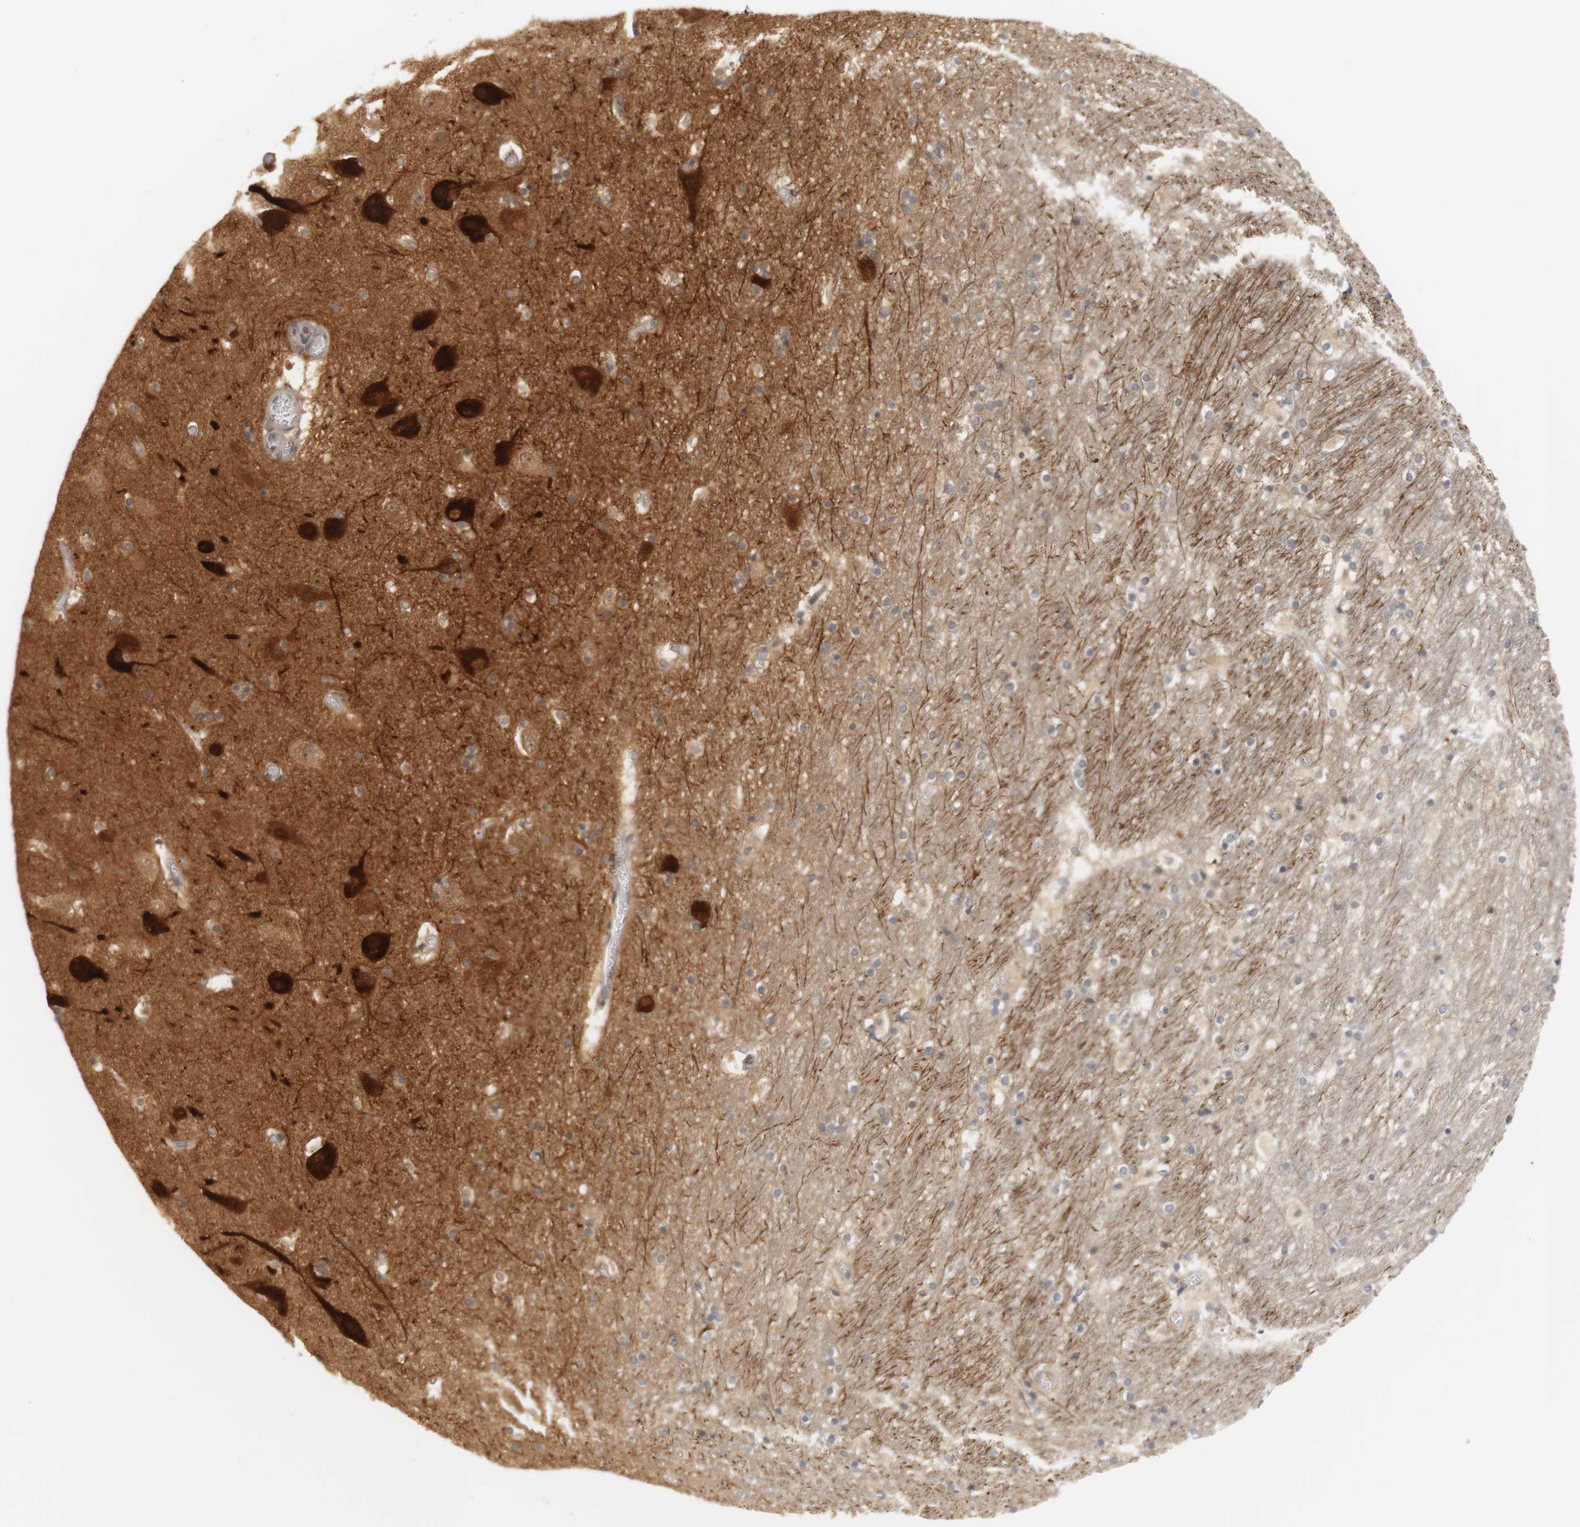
{"staining": {"intensity": "strong", "quantity": ">75%", "location": "cytoplasmic/membranous"}, "tissue": "hippocampus", "cell_type": "Glial cells", "image_type": "normal", "snomed": [{"axis": "morphology", "description": "Normal tissue, NOS"}, {"axis": "topography", "description": "Hippocampus"}], "caption": "A micrograph showing strong cytoplasmic/membranous expression in about >75% of glial cells in normal hippocampus, as visualized by brown immunohistochemical staining.", "gene": "RTN3", "patient": {"sex": "male", "age": 45}}